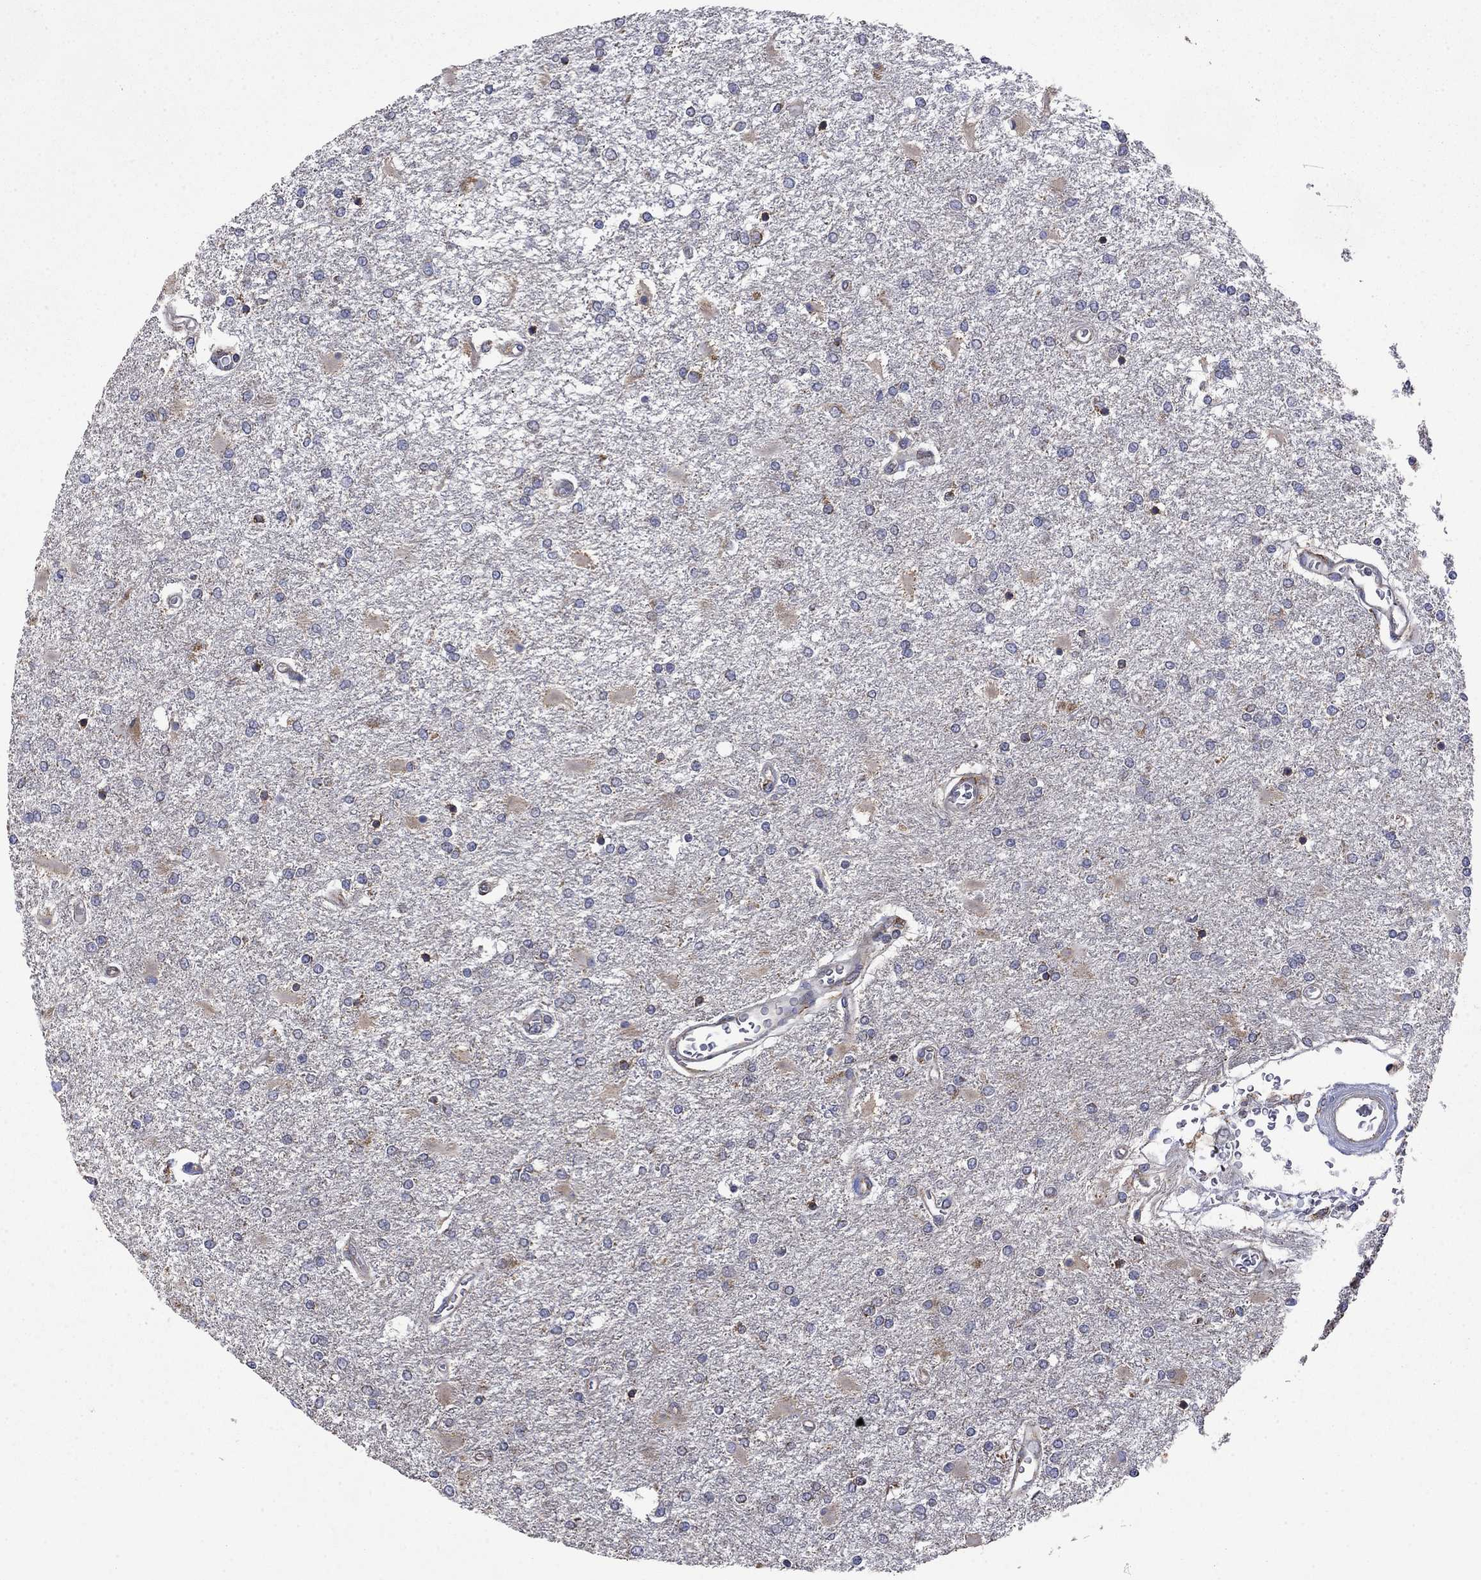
{"staining": {"intensity": "weak", "quantity": "<25%", "location": "cytoplasmic/membranous"}, "tissue": "glioma", "cell_type": "Tumor cells", "image_type": "cancer", "snomed": [{"axis": "morphology", "description": "Glioma, malignant, High grade"}, {"axis": "topography", "description": "Cerebral cortex"}], "caption": "Immunohistochemistry photomicrograph of high-grade glioma (malignant) stained for a protein (brown), which displays no staining in tumor cells. (IHC, brightfield microscopy, high magnification).", "gene": "FURIN", "patient": {"sex": "male", "age": 79}}